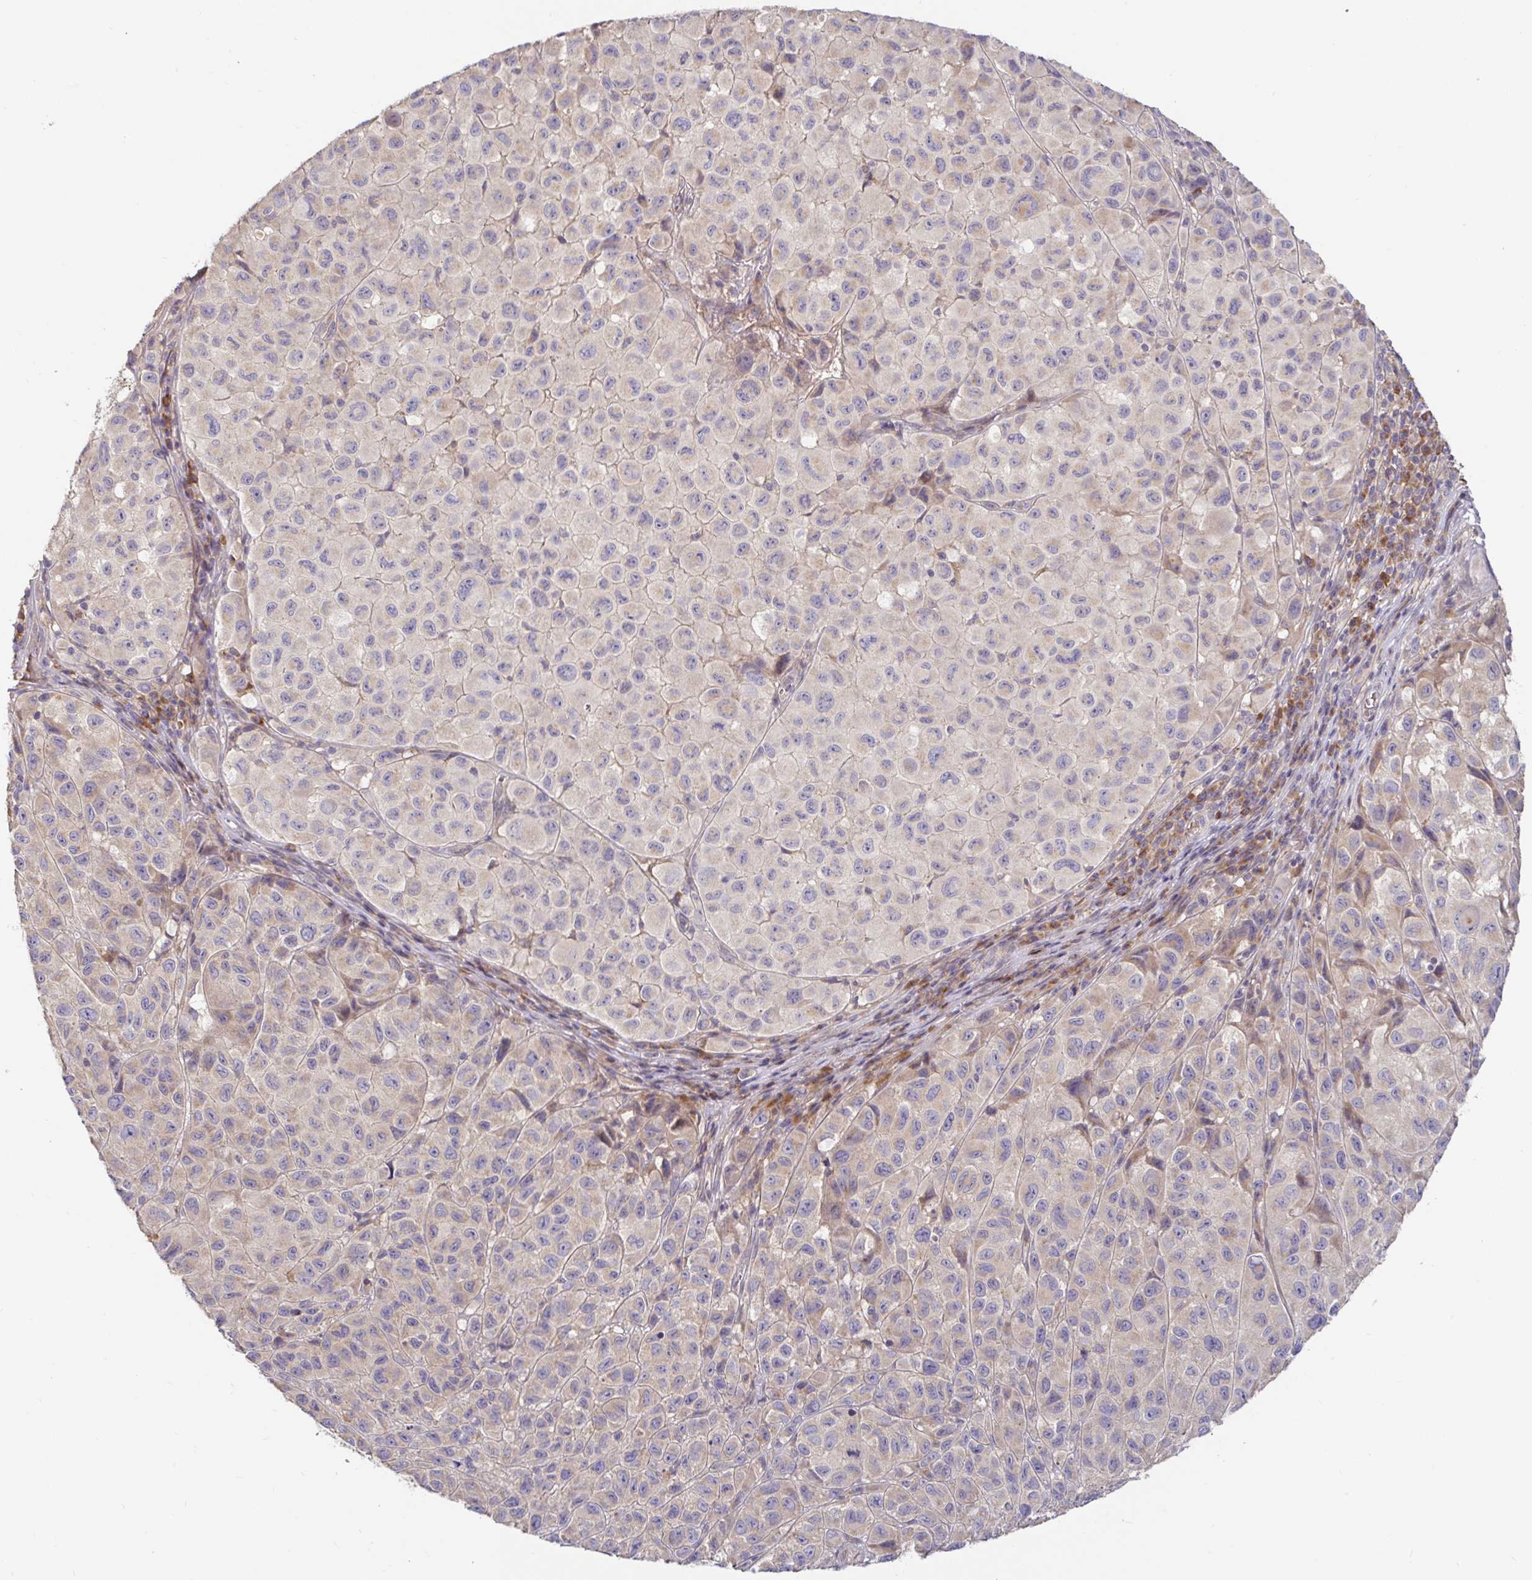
{"staining": {"intensity": "moderate", "quantity": "<25%", "location": "cytoplasmic/membranous"}, "tissue": "melanoma", "cell_type": "Tumor cells", "image_type": "cancer", "snomed": [{"axis": "morphology", "description": "Malignant melanoma, NOS"}, {"axis": "topography", "description": "Skin"}], "caption": "This micrograph reveals malignant melanoma stained with IHC to label a protein in brown. The cytoplasmic/membranous of tumor cells show moderate positivity for the protein. Nuclei are counter-stained blue.", "gene": "LARP1", "patient": {"sex": "male", "age": 93}}